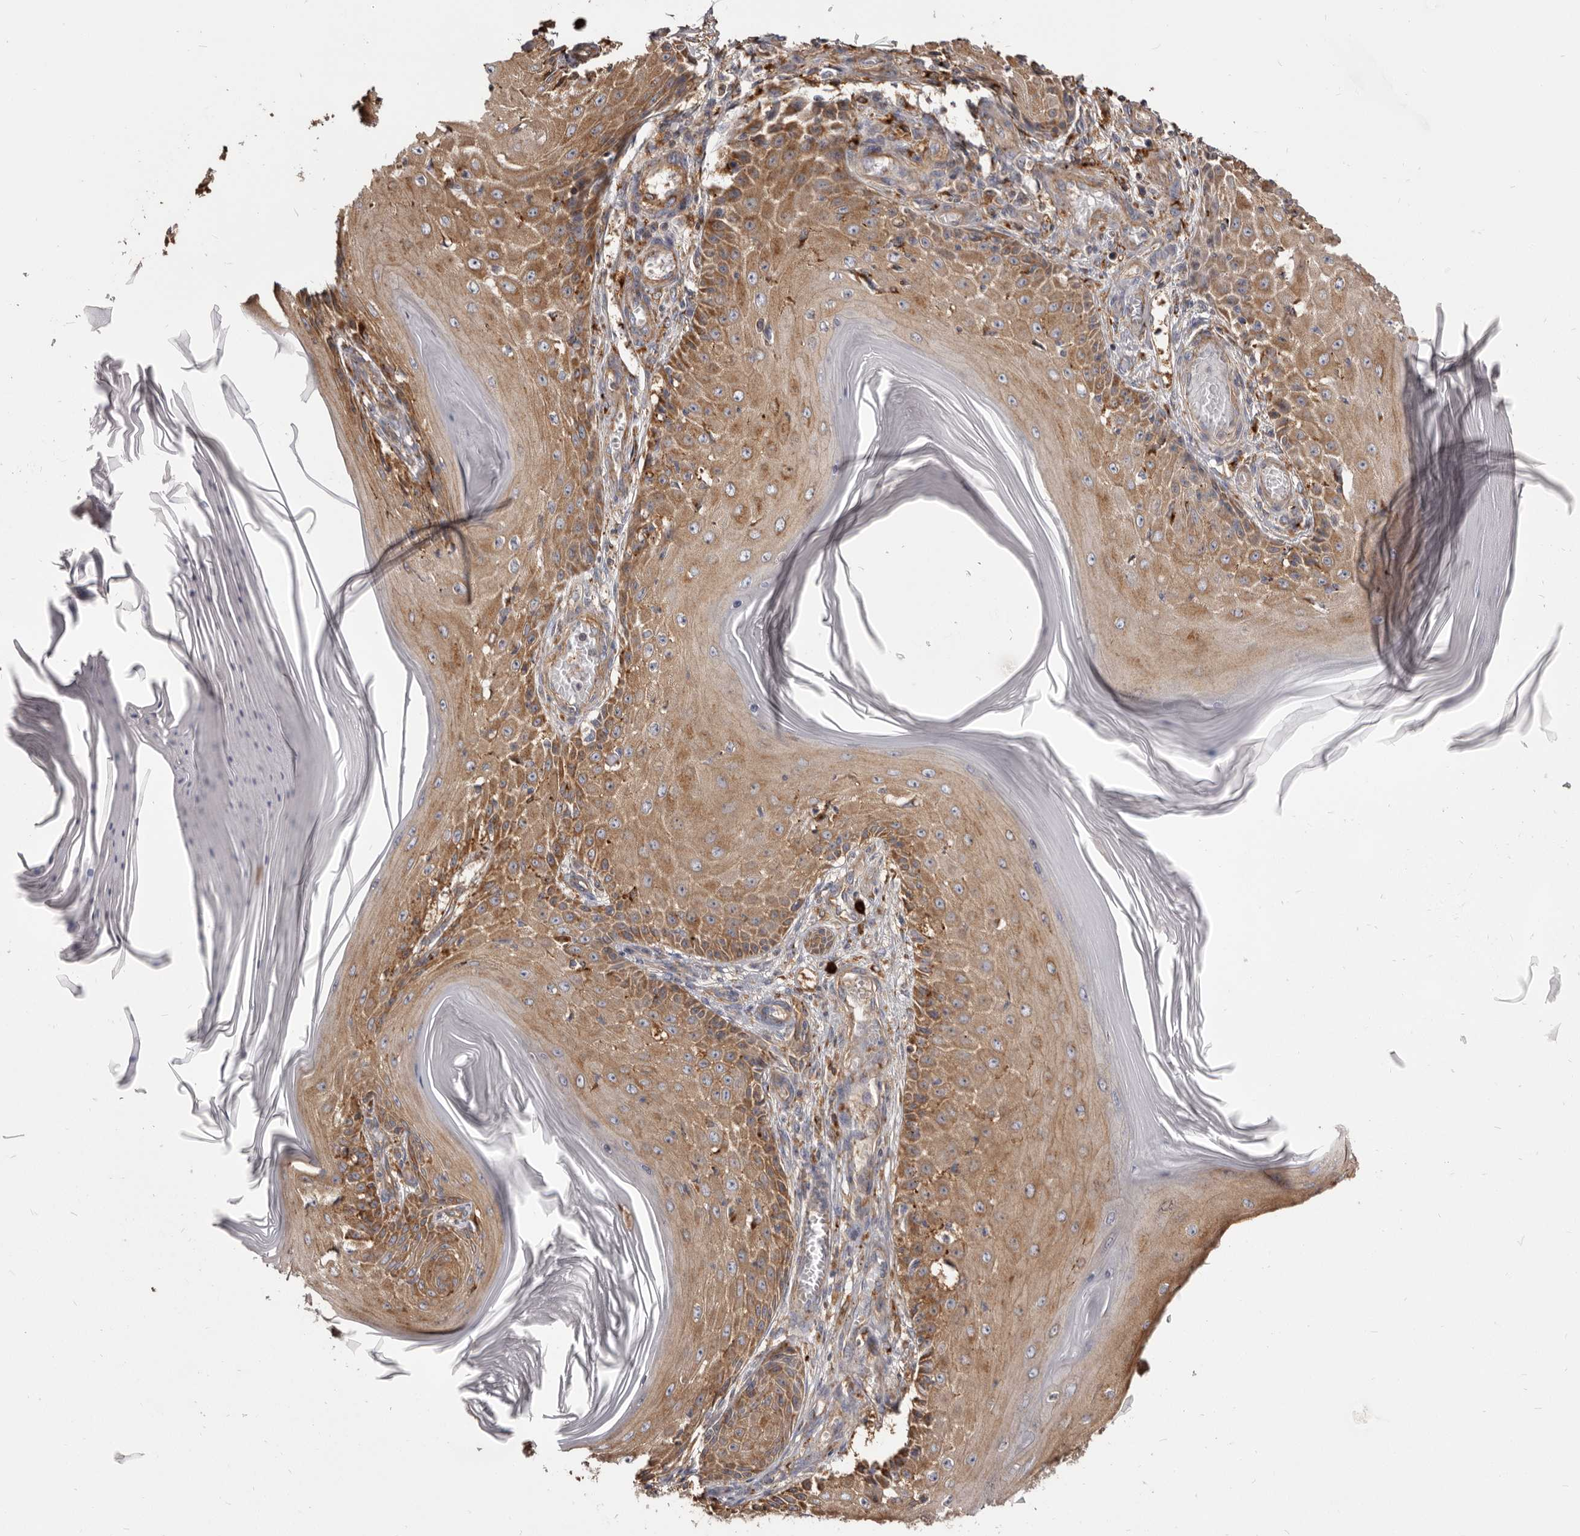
{"staining": {"intensity": "moderate", "quantity": ">75%", "location": "cytoplasmic/membranous"}, "tissue": "skin cancer", "cell_type": "Tumor cells", "image_type": "cancer", "snomed": [{"axis": "morphology", "description": "Squamous cell carcinoma, NOS"}, {"axis": "topography", "description": "Skin"}], "caption": "Immunohistochemical staining of squamous cell carcinoma (skin) reveals moderate cytoplasmic/membranous protein positivity in approximately >75% of tumor cells.", "gene": "TPD52", "patient": {"sex": "female", "age": 73}}